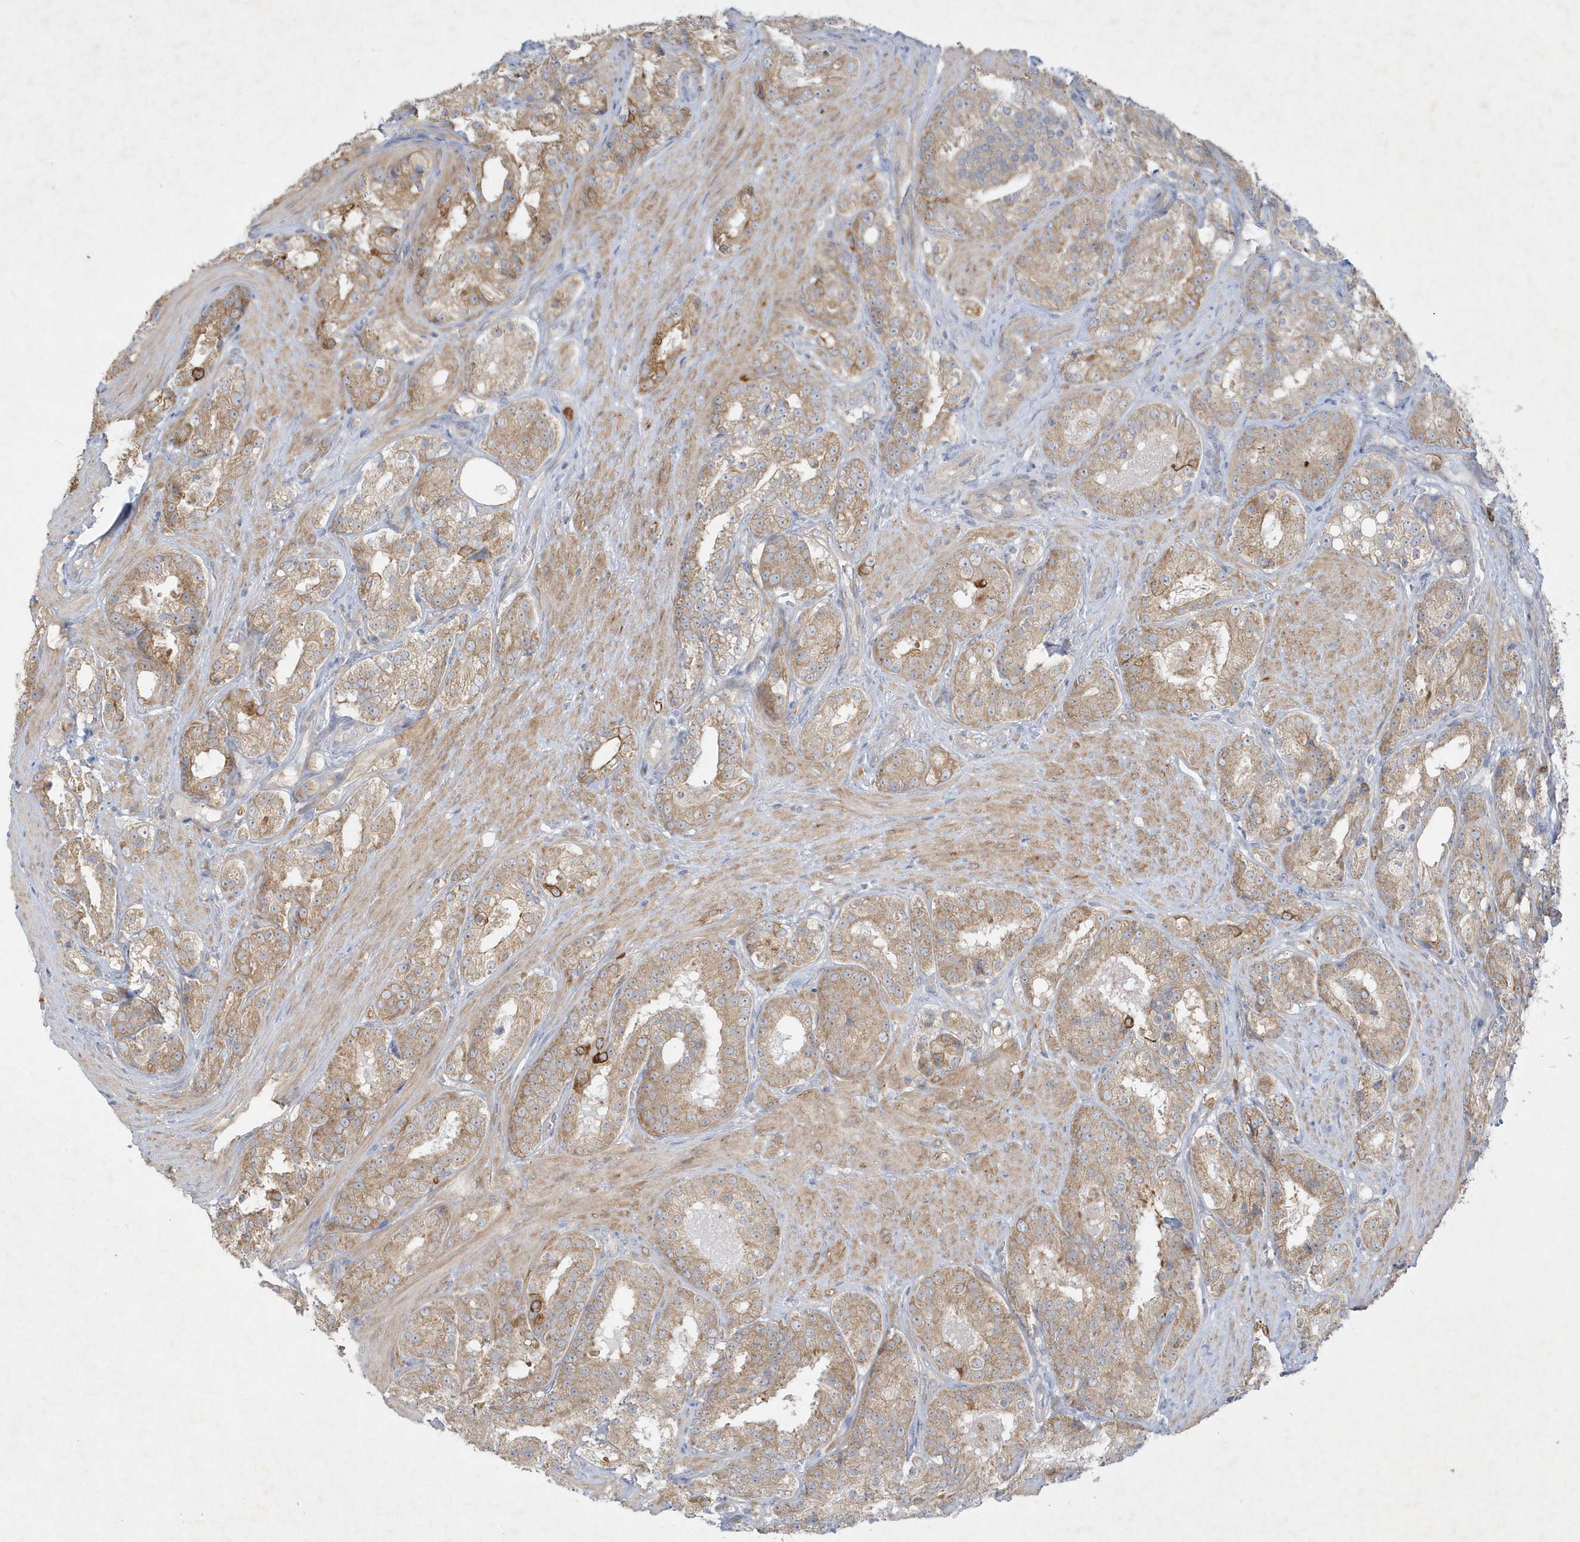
{"staining": {"intensity": "weak", "quantity": ">75%", "location": "cytoplasmic/membranous"}, "tissue": "prostate cancer", "cell_type": "Tumor cells", "image_type": "cancer", "snomed": [{"axis": "morphology", "description": "Adenocarcinoma, High grade"}, {"axis": "topography", "description": "Prostate"}], "caption": "Weak cytoplasmic/membranous expression is appreciated in approximately >75% of tumor cells in prostate cancer.", "gene": "LARS1", "patient": {"sex": "male", "age": 60}}